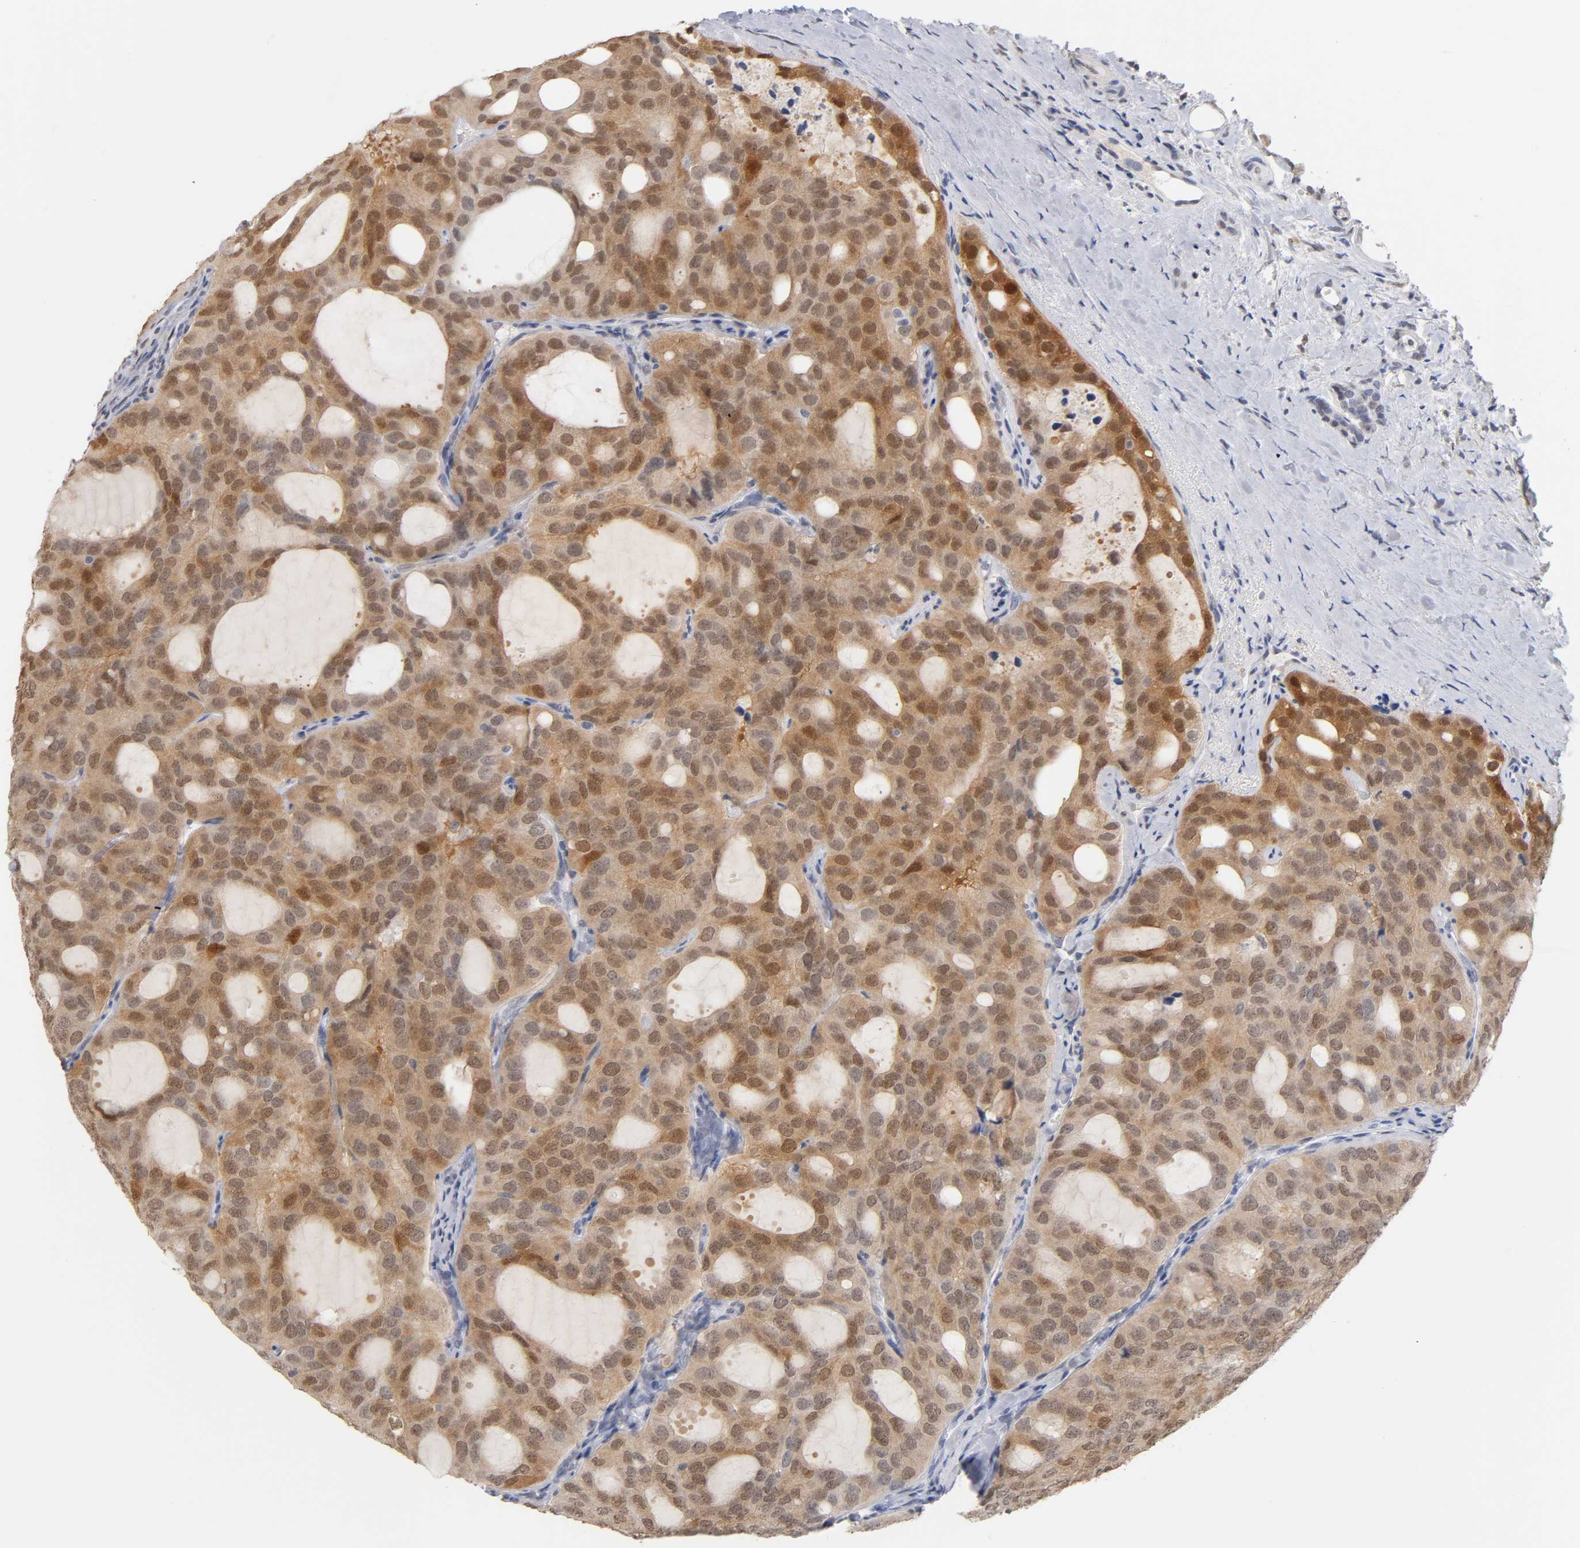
{"staining": {"intensity": "moderate", "quantity": ">75%", "location": "cytoplasmic/membranous,nuclear"}, "tissue": "thyroid cancer", "cell_type": "Tumor cells", "image_type": "cancer", "snomed": [{"axis": "morphology", "description": "Follicular adenoma carcinoma, NOS"}, {"axis": "topography", "description": "Thyroid gland"}], "caption": "IHC of follicular adenoma carcinoma (thyroid) exhibits medium levels of moderate cytoplasmic/membranous and nuclear expression in about >75% of tumor cells.", "gene": "CRABP2", "patient": {"sex": "male", "age": 75}}